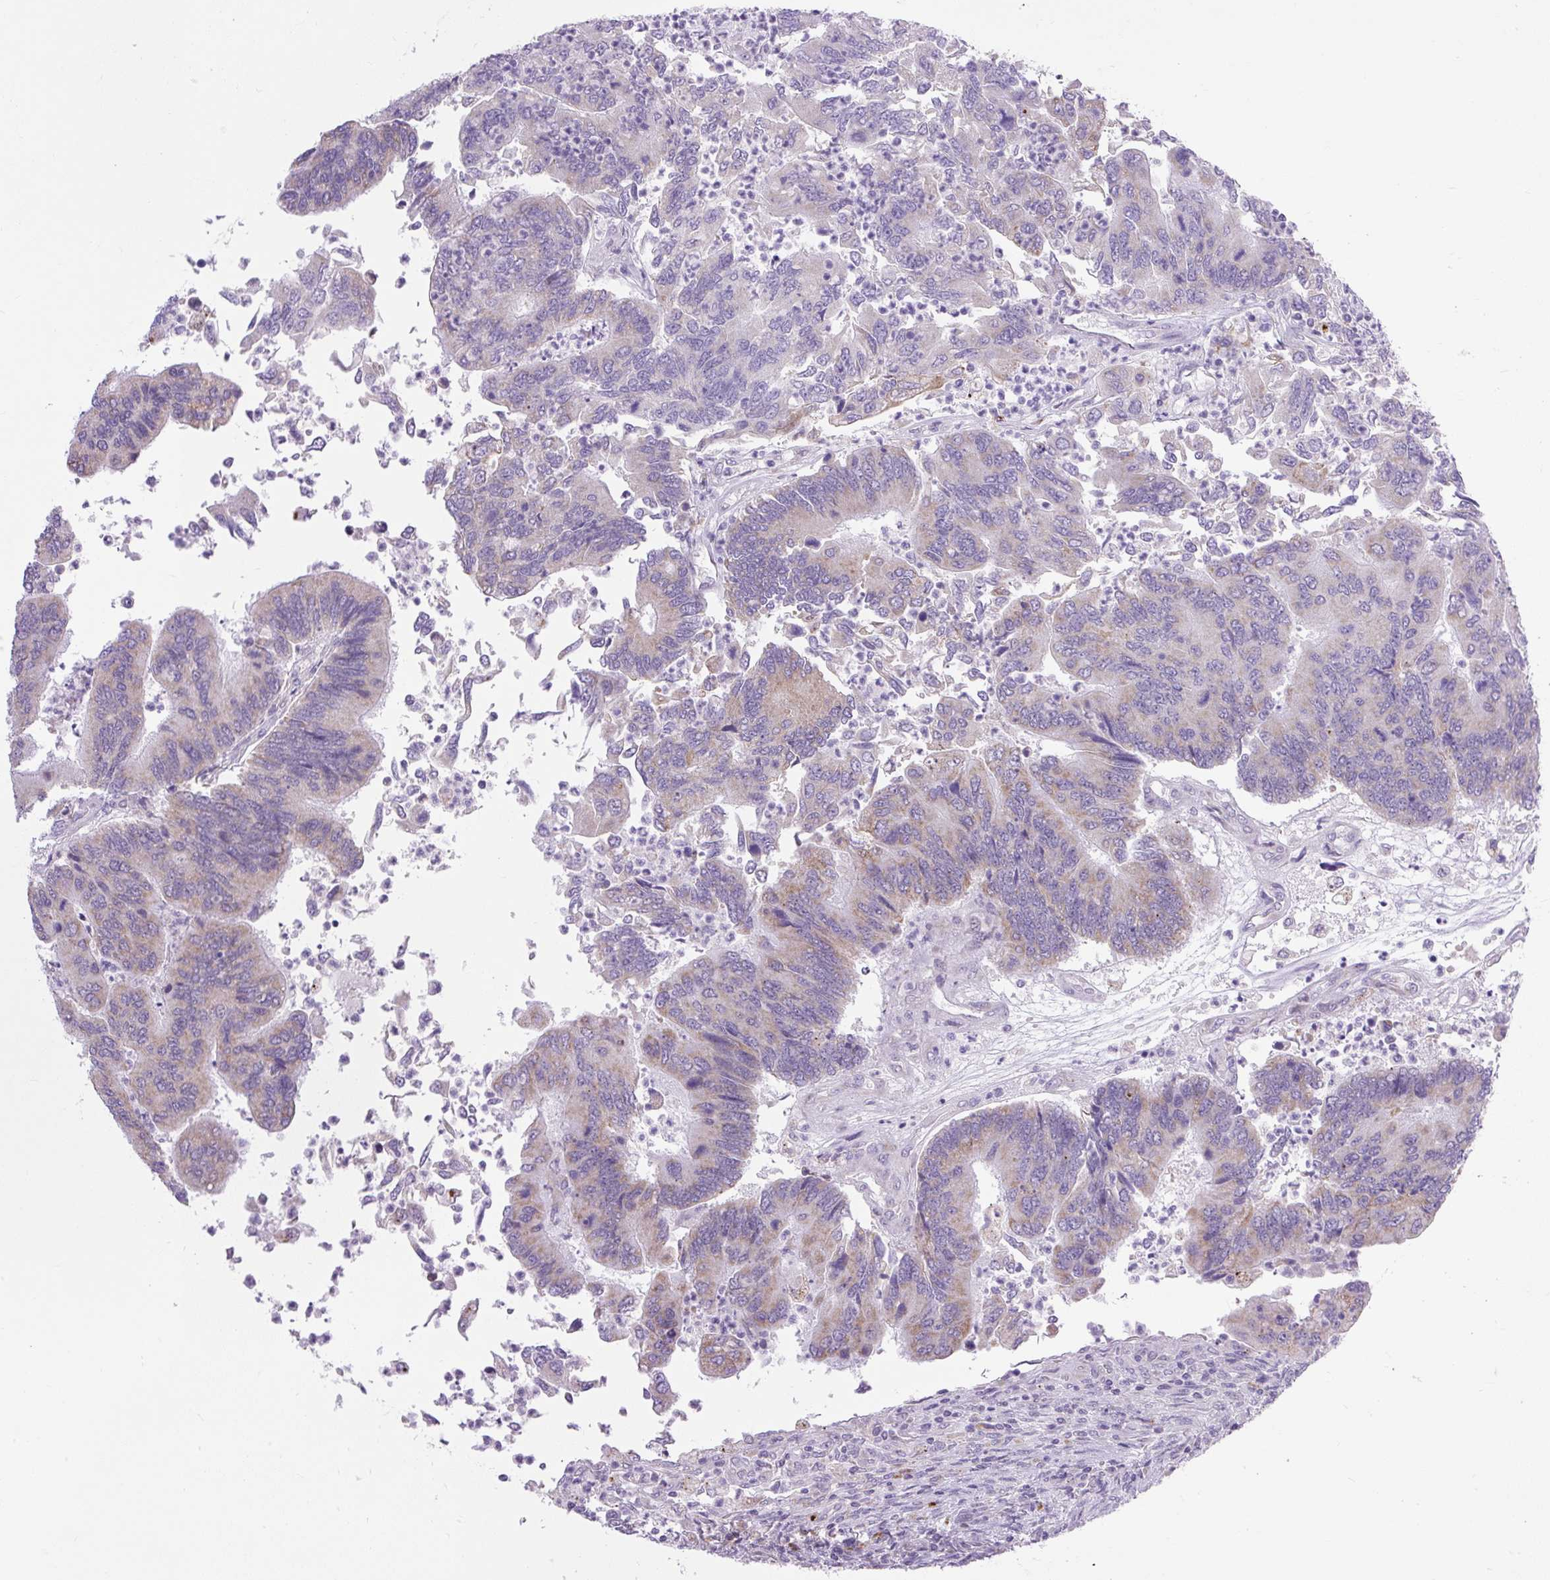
{"staining": {"intensity": "weak", "quantity": "<25%", "location": "cytoplasmic/membranous"}, "tissue": "colorectal cancer", "cell_type": "Tumor cells", "image_type": "cancer", "snomed": [{"axis": "morphology", "description": "Adenocarcinoma, NOS"}, {"axis": "topography", "description": "Colon"}], "caption": "Micrograph shows no protein expression in tumor cells of colorectal cancer tissue.", "gene": "RNASE10", "patient": {"sex": "female", "age": 67}}